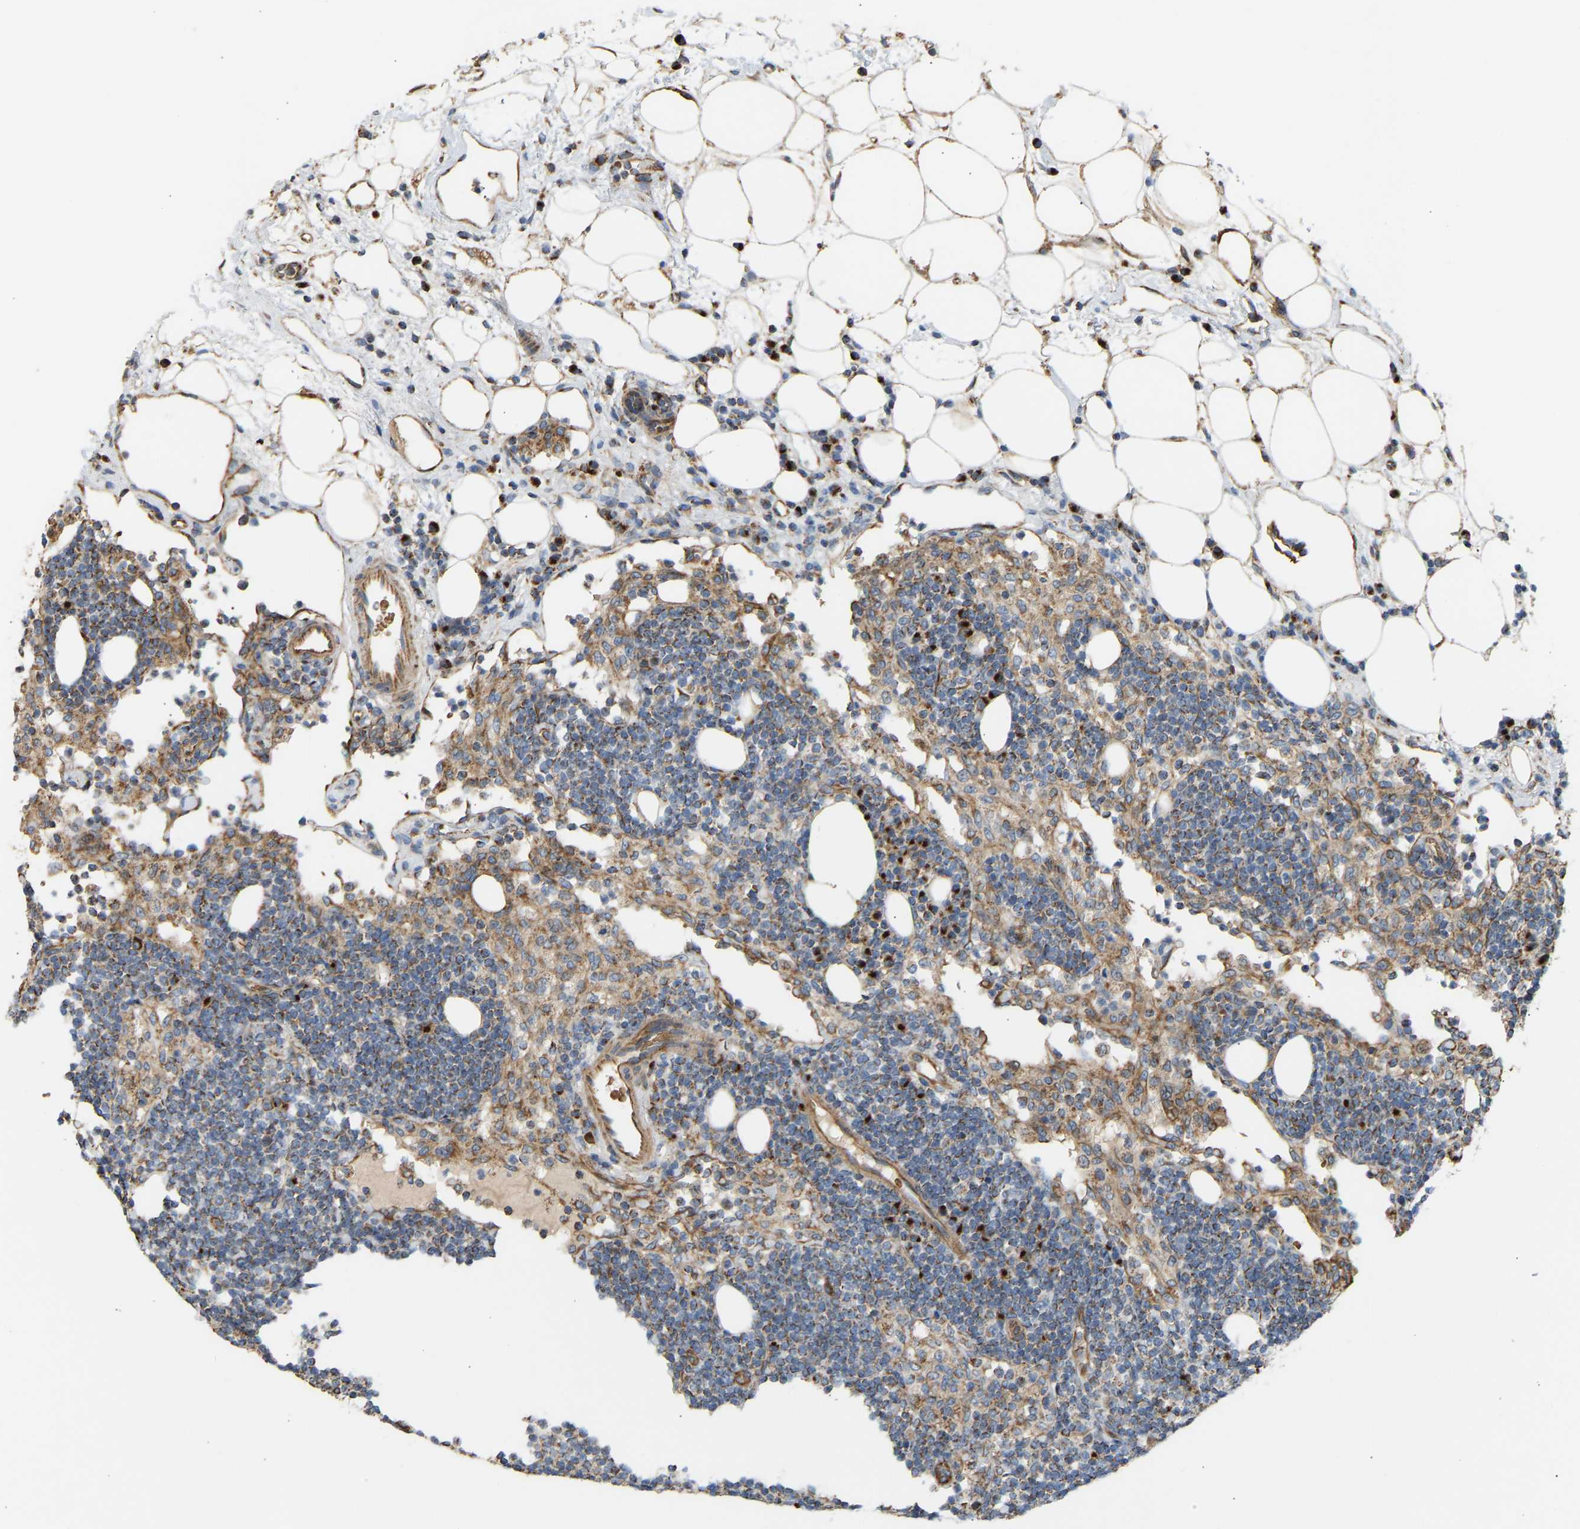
{"staining": {"intensity": "strong", "quantity": "<25%", "location": "cytoplasmic/membranous"}, "tissue": "lymph node", "cell_type": "Germinal center cells", "image_type": "normal", "snomed": [{"axis": "morphology", "description": "Normal tissue, NOS"}, {"axis": "morphology", "description": "Carcinoid, malignant, NOS"}, {"axis": "topography", "description": "Lymph node"}], "caption": "Germinal center cells reveal medium levels of strong cytoplasmic/membranous positivity in approximately <25% of cells in normal human lymph node. (brown staining indicates protein expression, while blue staining denotes nuclei).", "gene": "YIPF2", "patient": {"sex": "male", "age": 47}}